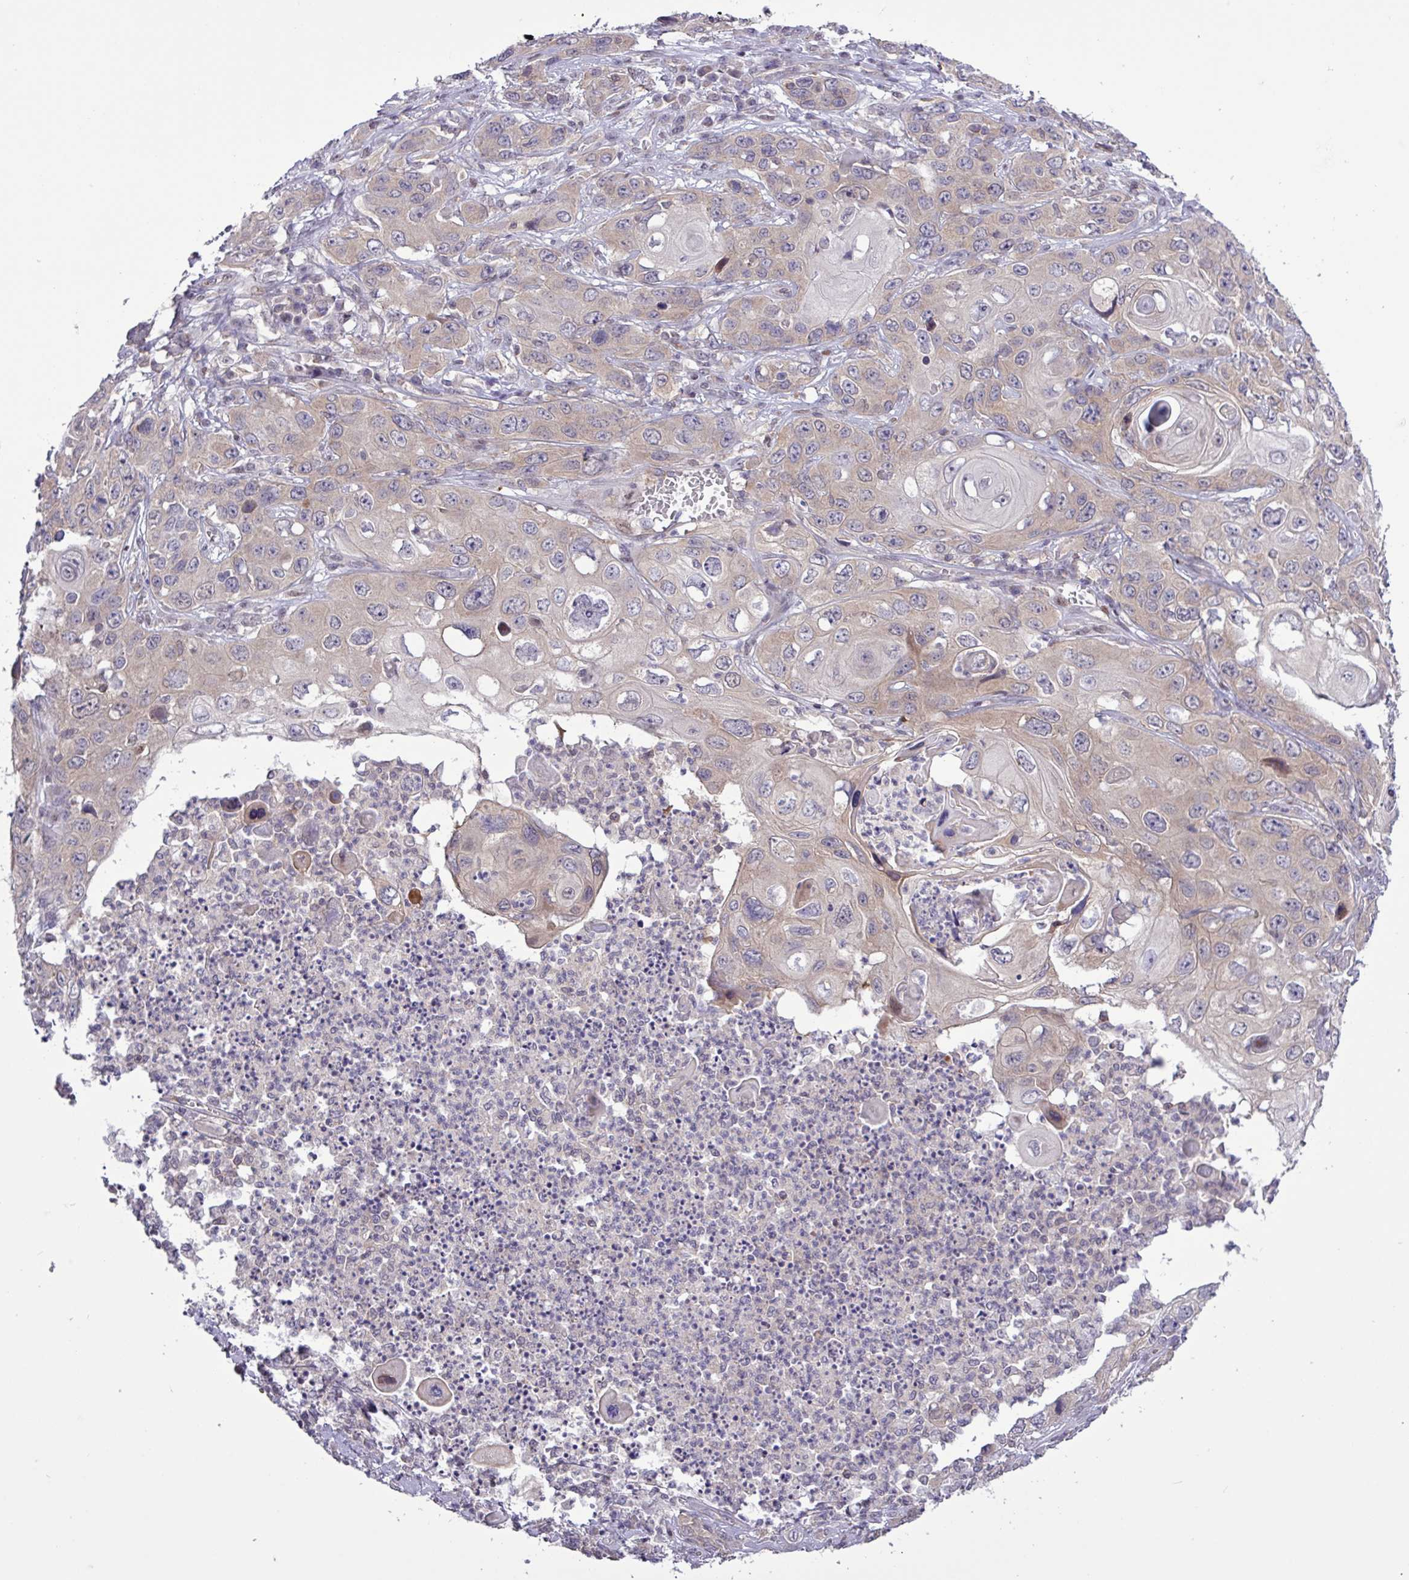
{"staining": {"intensity": "weak", "quantity": "25%-75%", "location": "cytoplasmic/membranous"}, "tissue": "skin cancer", "cell_type": "Tumor cells", "image_type": "cancer", "snomed": [{"axis": "morphology", "description": "Squamous cell carcinoma, NOS"}, {"axis": "topography", "description": "Skin"}], "caption": "Protein staining demonstrates weak cytoplasmic/membranous staining in about 25%-75% of tumor cells in squamous cell carcinoma (skin). (DAB (3,3'-diaminobenzidine) = brown stain, brightfield microscopy at high magnification).", "gene": "RTL3", "patient": {"sex": "male", "age": 55}}